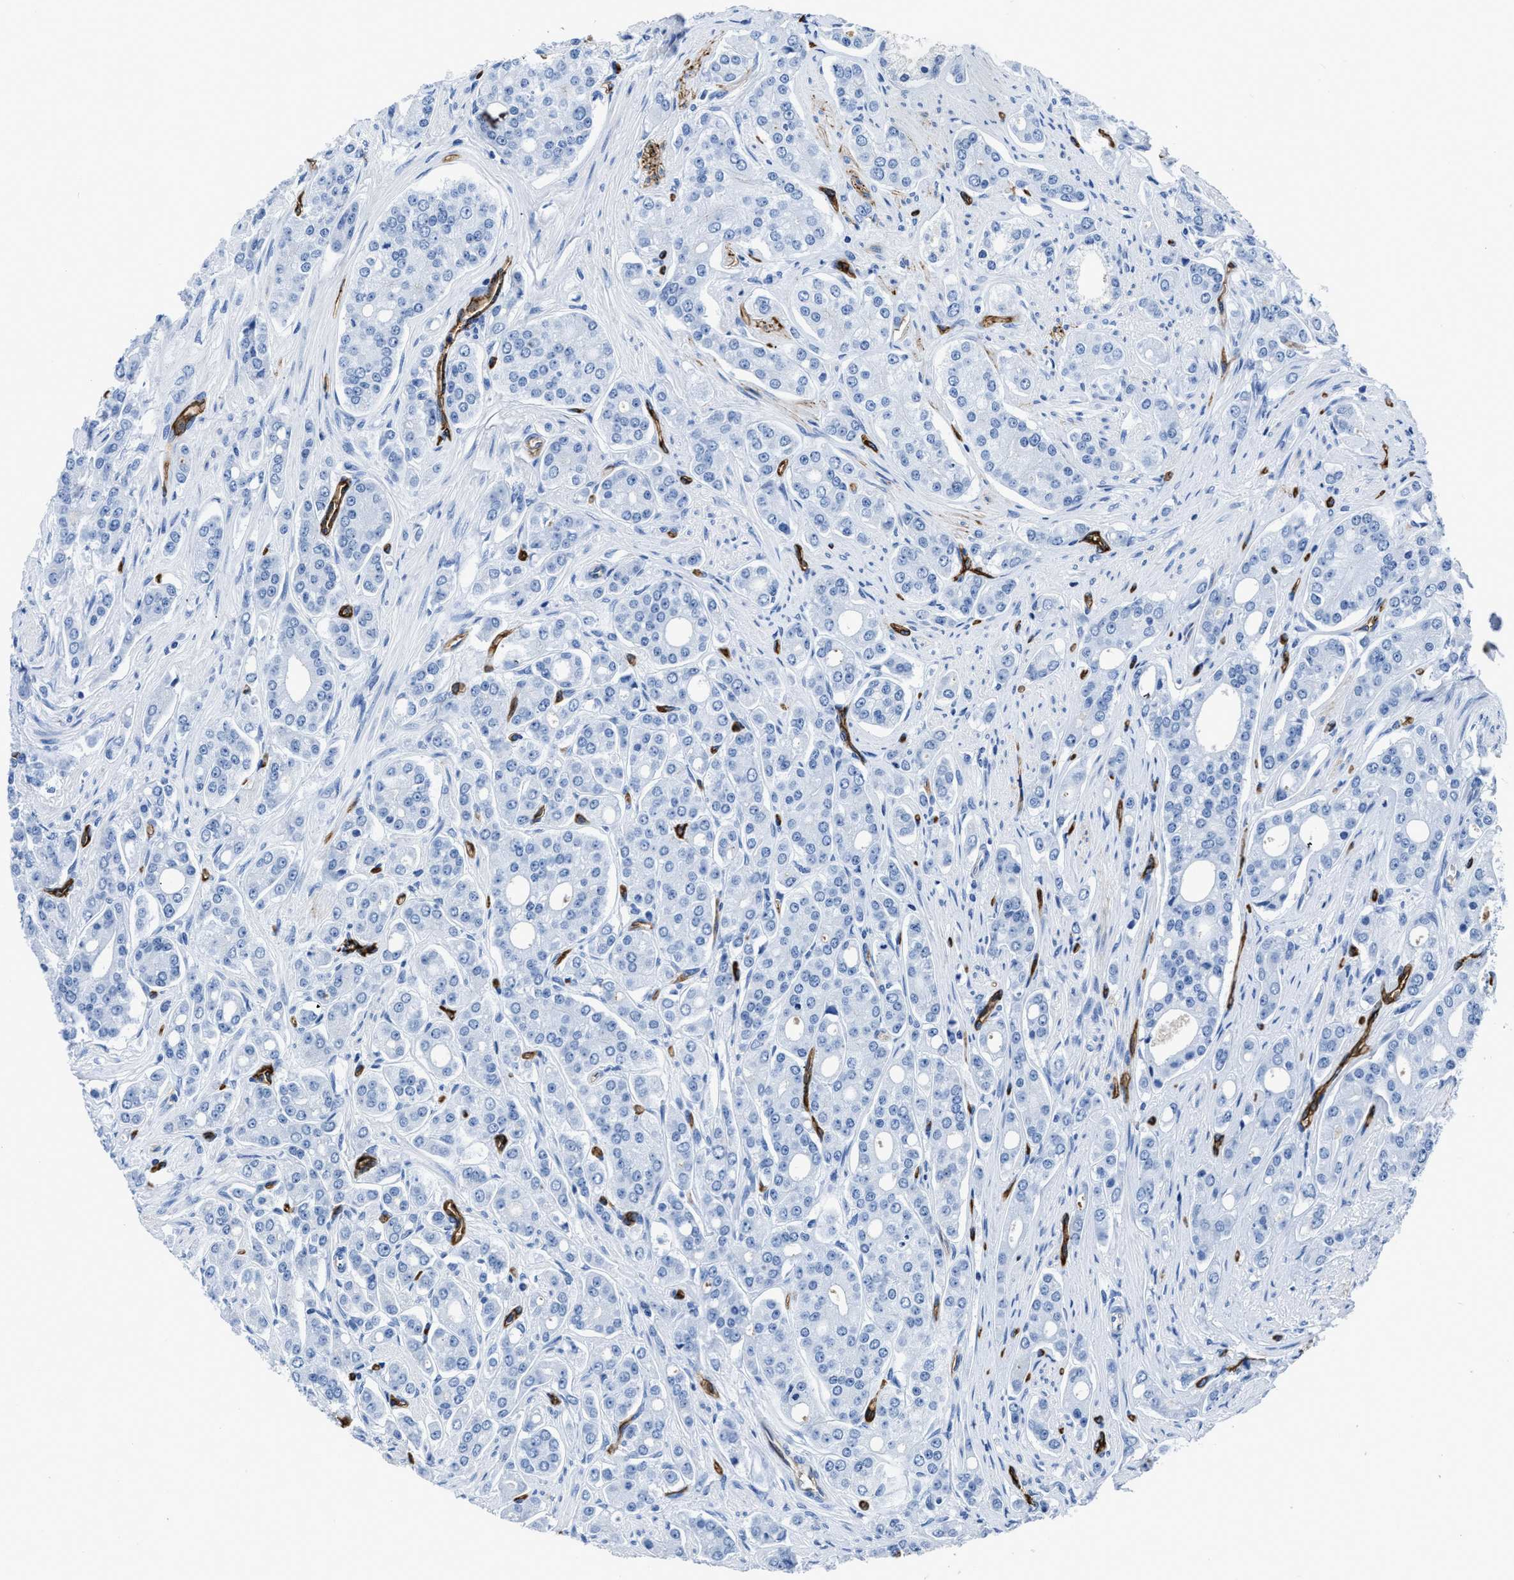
{"staining": {"intensity": "negative", "quantity": "none", "location": "none"}, "tissue": "prostate cancer", "cell_type": "Tumor cells", "image_type": "cancer", "snomed": [{"axis": "morphology", "description": "Adenocarcinoma, High grade"}, {"axis": "topography", "description": "Prostate"}], "caption": "Protein analysis of prostate cancer demonstrates no significant expression in tumor cells. Brightfield microscopy of IHC stained with DAB (3,3'-diaminobenzidine) (brown) and hematoxylin (blue), captured at high magnification.", "gene": "AQP1", "patient": {"sex": "male", "age": 71}}